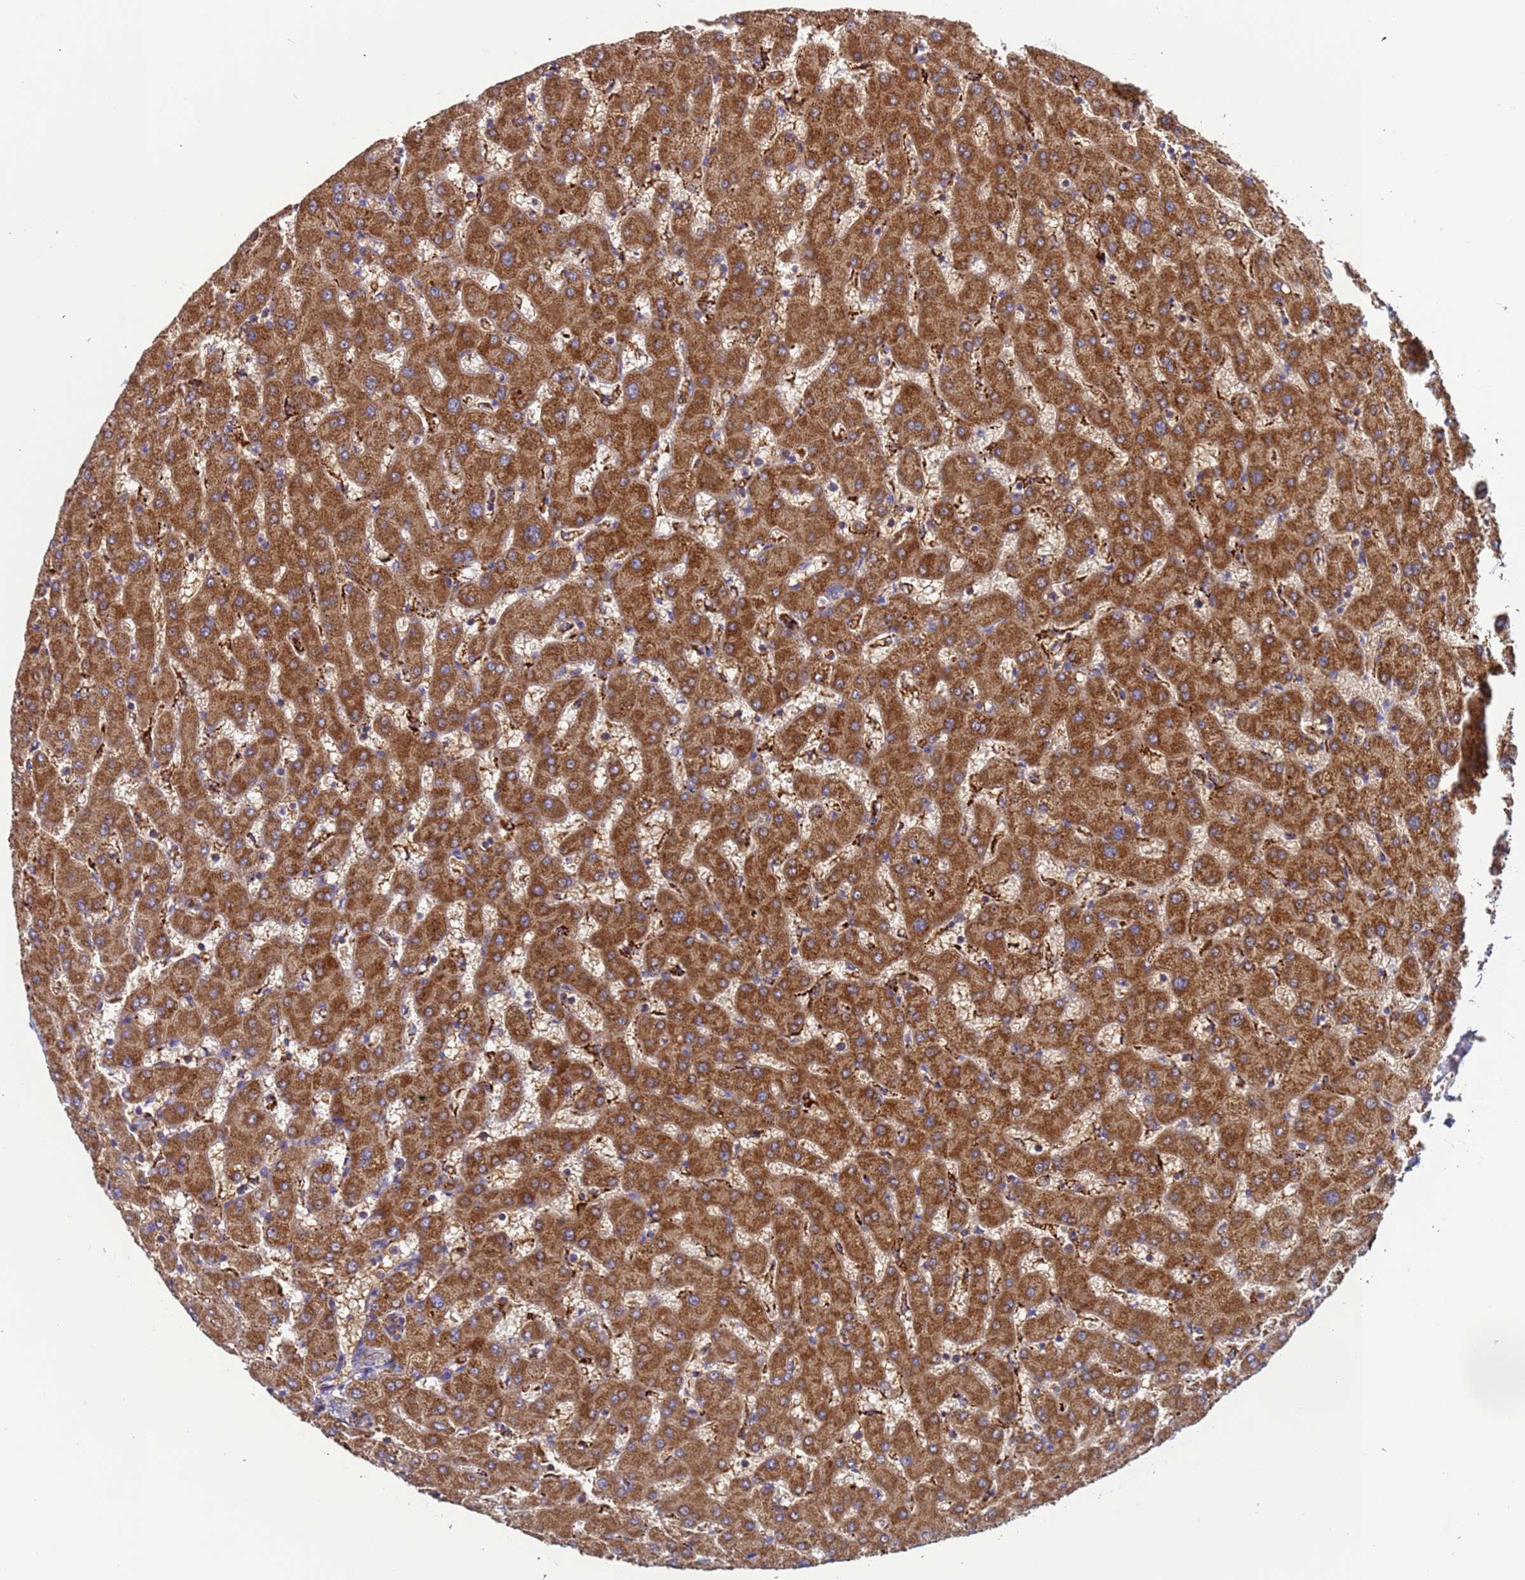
{"staining": {"intensity": "weak", "quantity": "<25%", "location": "cytoplasmic/membranous"}, "tissue": "liver", "cell_type": "Cholangiocytes", "image_type": "normal", "snomed": [{"axis": "morphology", "description": "Normal tissue, NOS"}, {"axis": "topography", "description": "Liver"}], "caption": "Histopathology image shows no significant protein expression in cholangiocytes of normal liver.", "gene": "TMEM126A", "patient": {"sex": "female", "age": 63}}